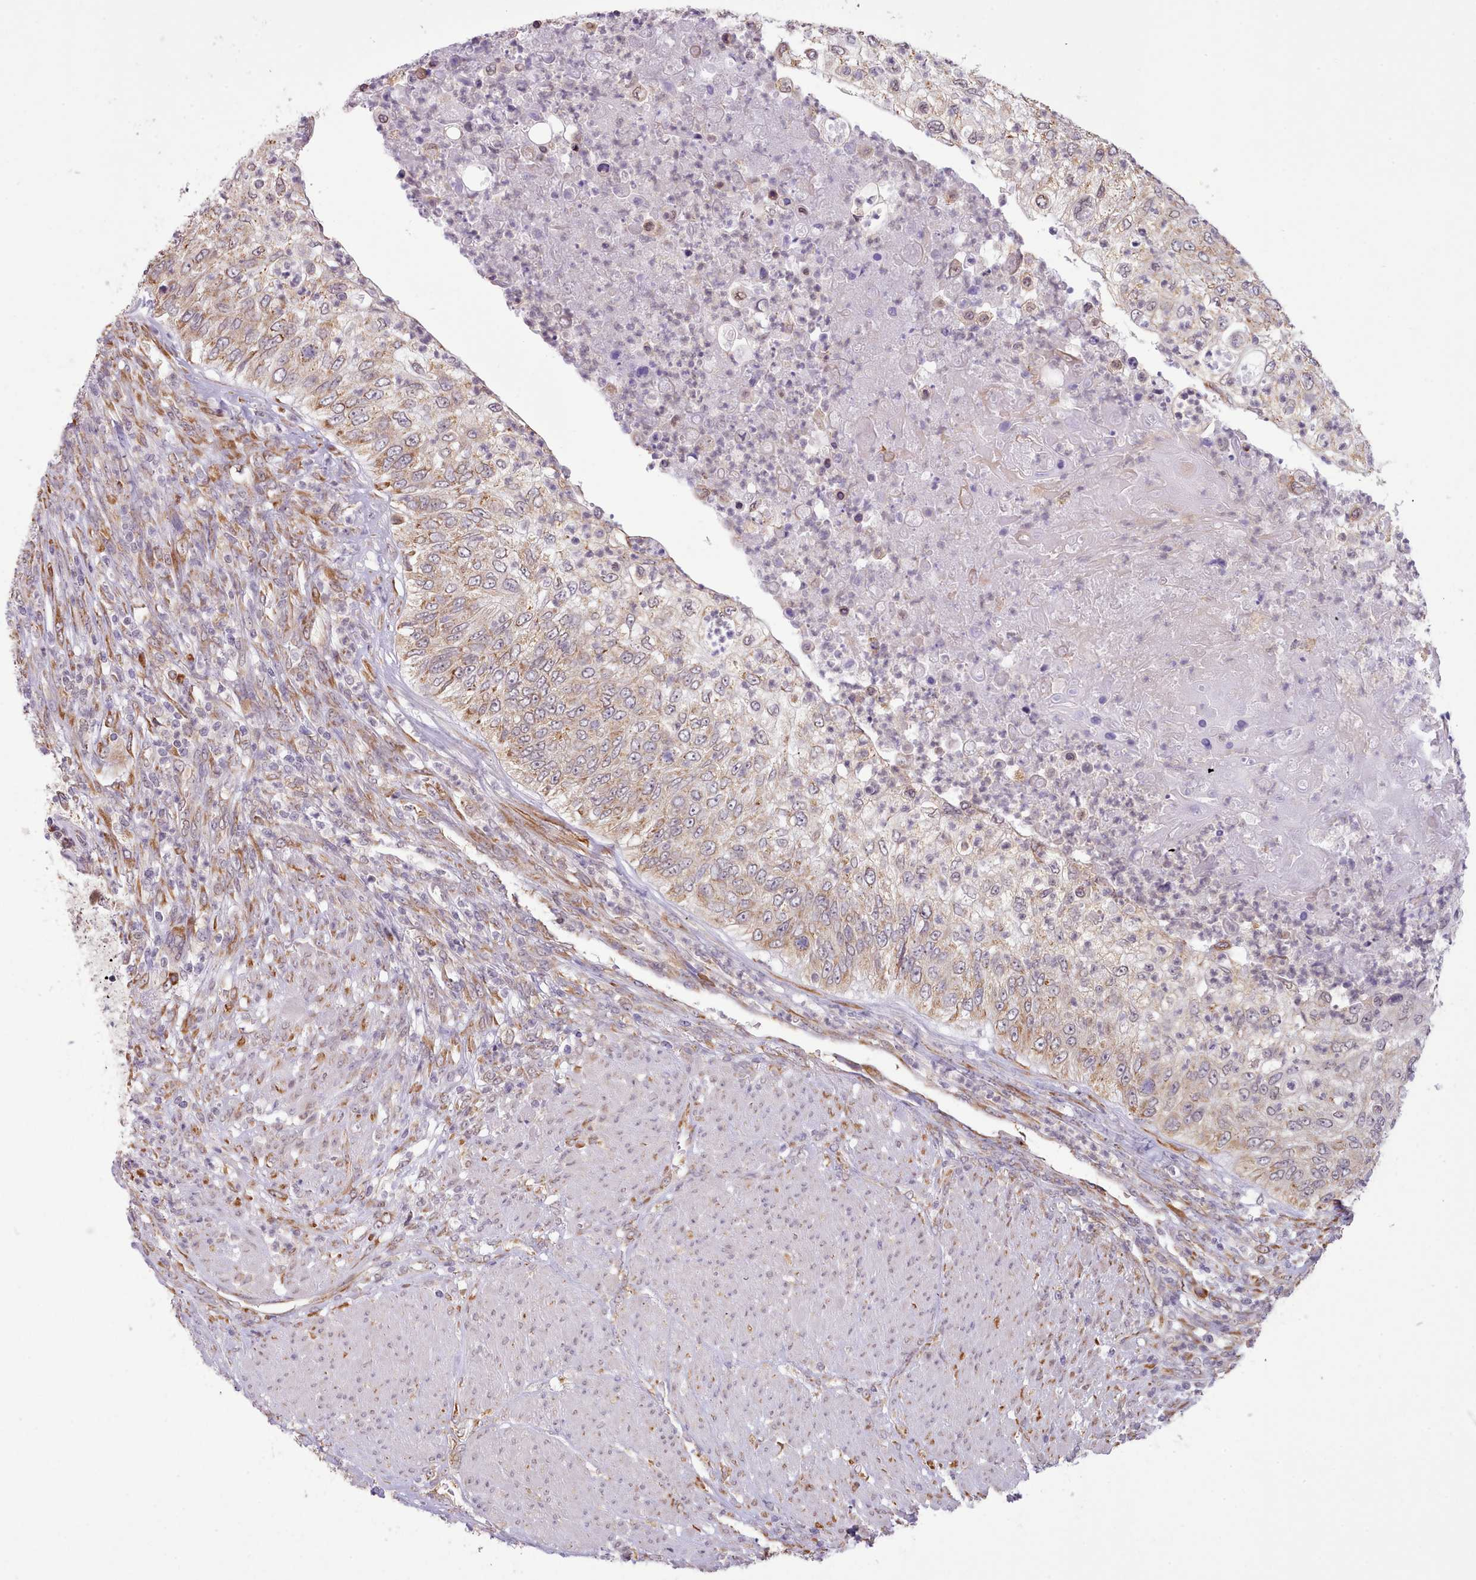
{"staining": {"intensity": "weak", "quantity": ">75%", "location": "cytoplasmic/membranous"}, "tissue": "urothelial cancer", "cell_type": "Tumor cells", "image_type": "cancer", "snomed": [{"axis": "morphology", "description": "Urothelial carcinoma, High grade"}, {"axis": "topography", "description": "Urinary bladder"}], "caption": "Tumor cells demonstrate weak cytoplasmic/membranous expression in approximately >75% of cells in high-grade urothelial carcinoma.", "gene": "SEC61B", "patient": {"sex": "female", "age": 60}}